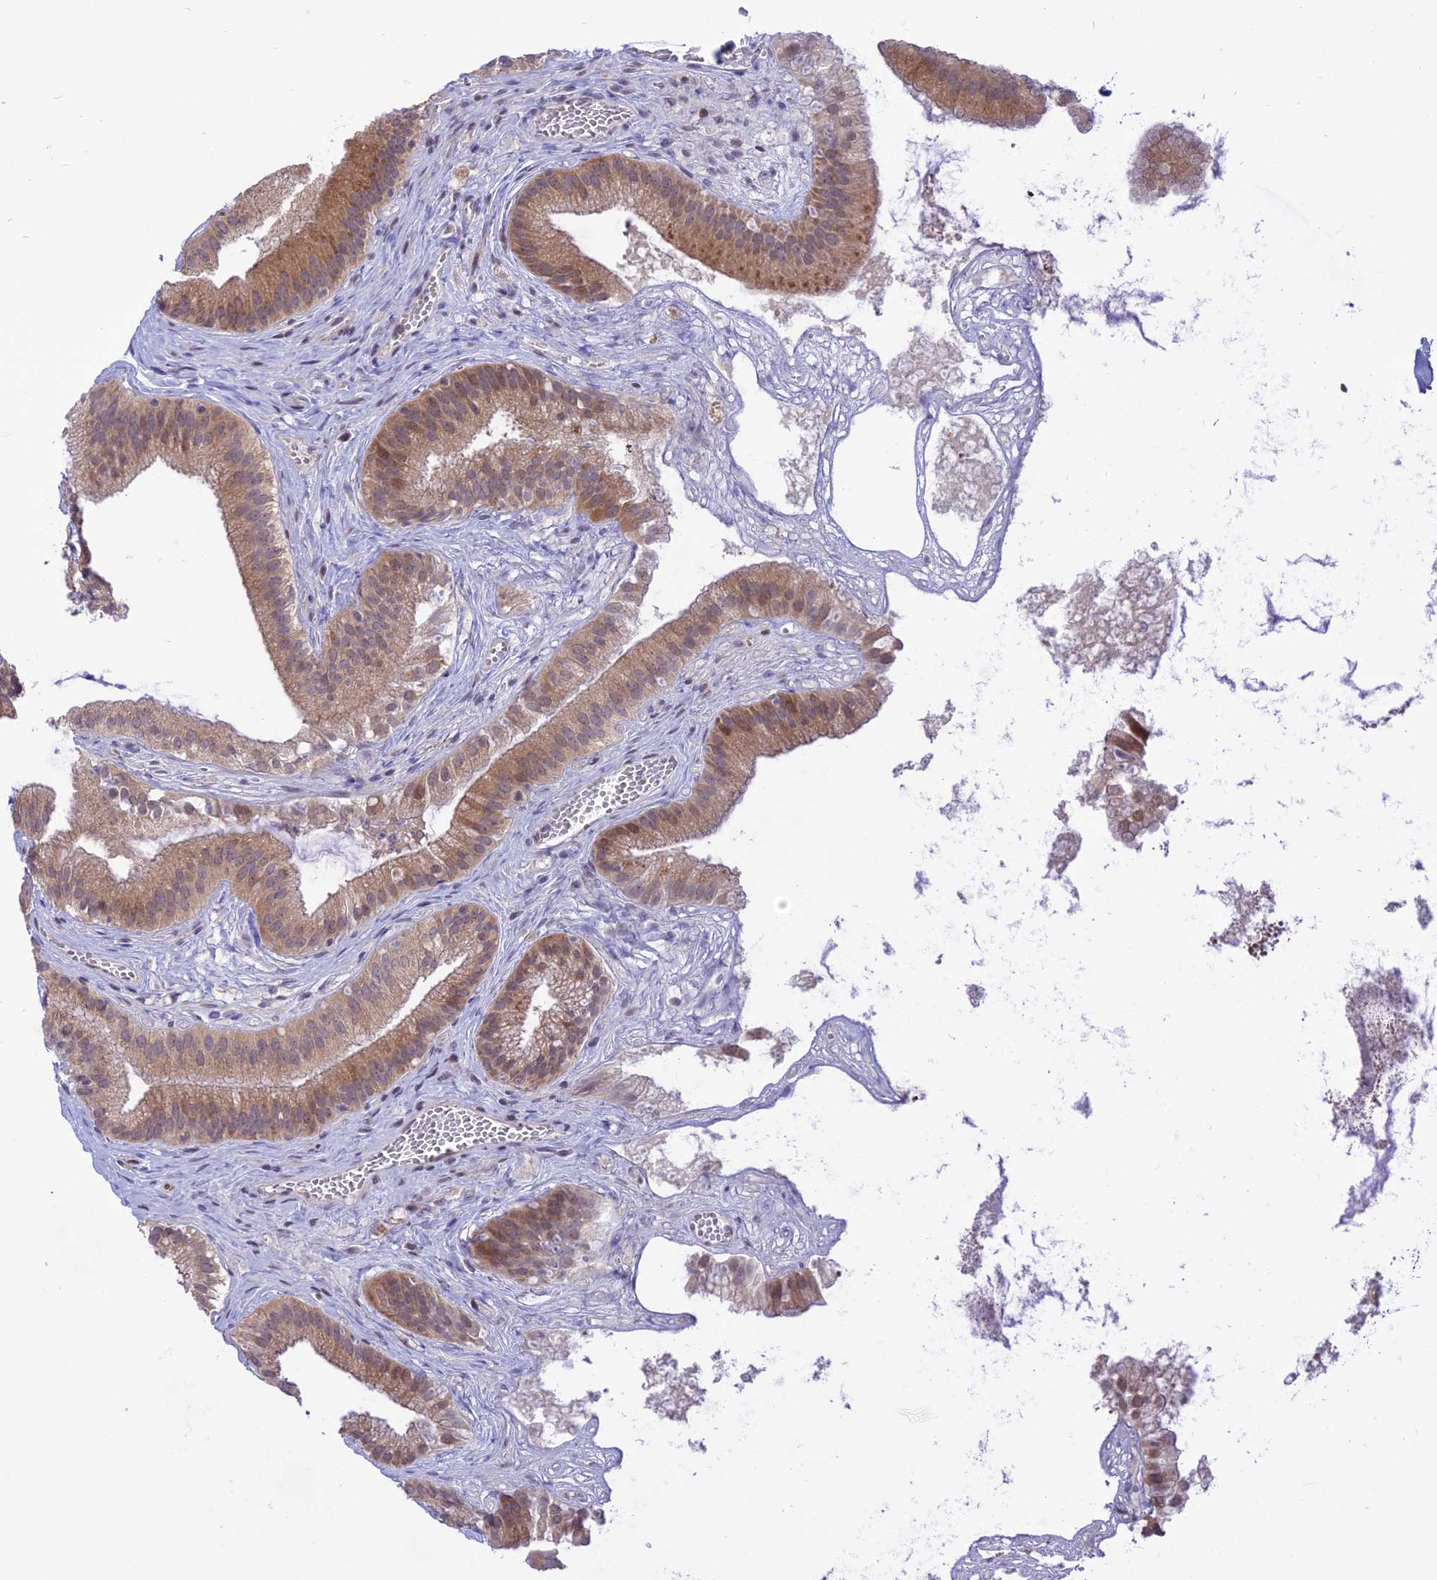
{"staining": {"intensity": "moderate", "quantity": ">75%", "location": "cytoplasmic/membranous,nuclear"}, "tissue": "gallbladder", "cell_type": "Glandular cells", "image_type": "normal", "snomed": [{"axis": "morphology", "description": "Normal tissue, NOS"}, {"axis": "topography", "description": "Gallbladder"}], "caption": "Human gallbladder stained for a protein (brown) displays moderate cytoplasmic/membranous,nuclear positive staining in about >75% of glandular cells.", "gene": "ZNF837", "patient": {"sex": "female", "age": 54}}